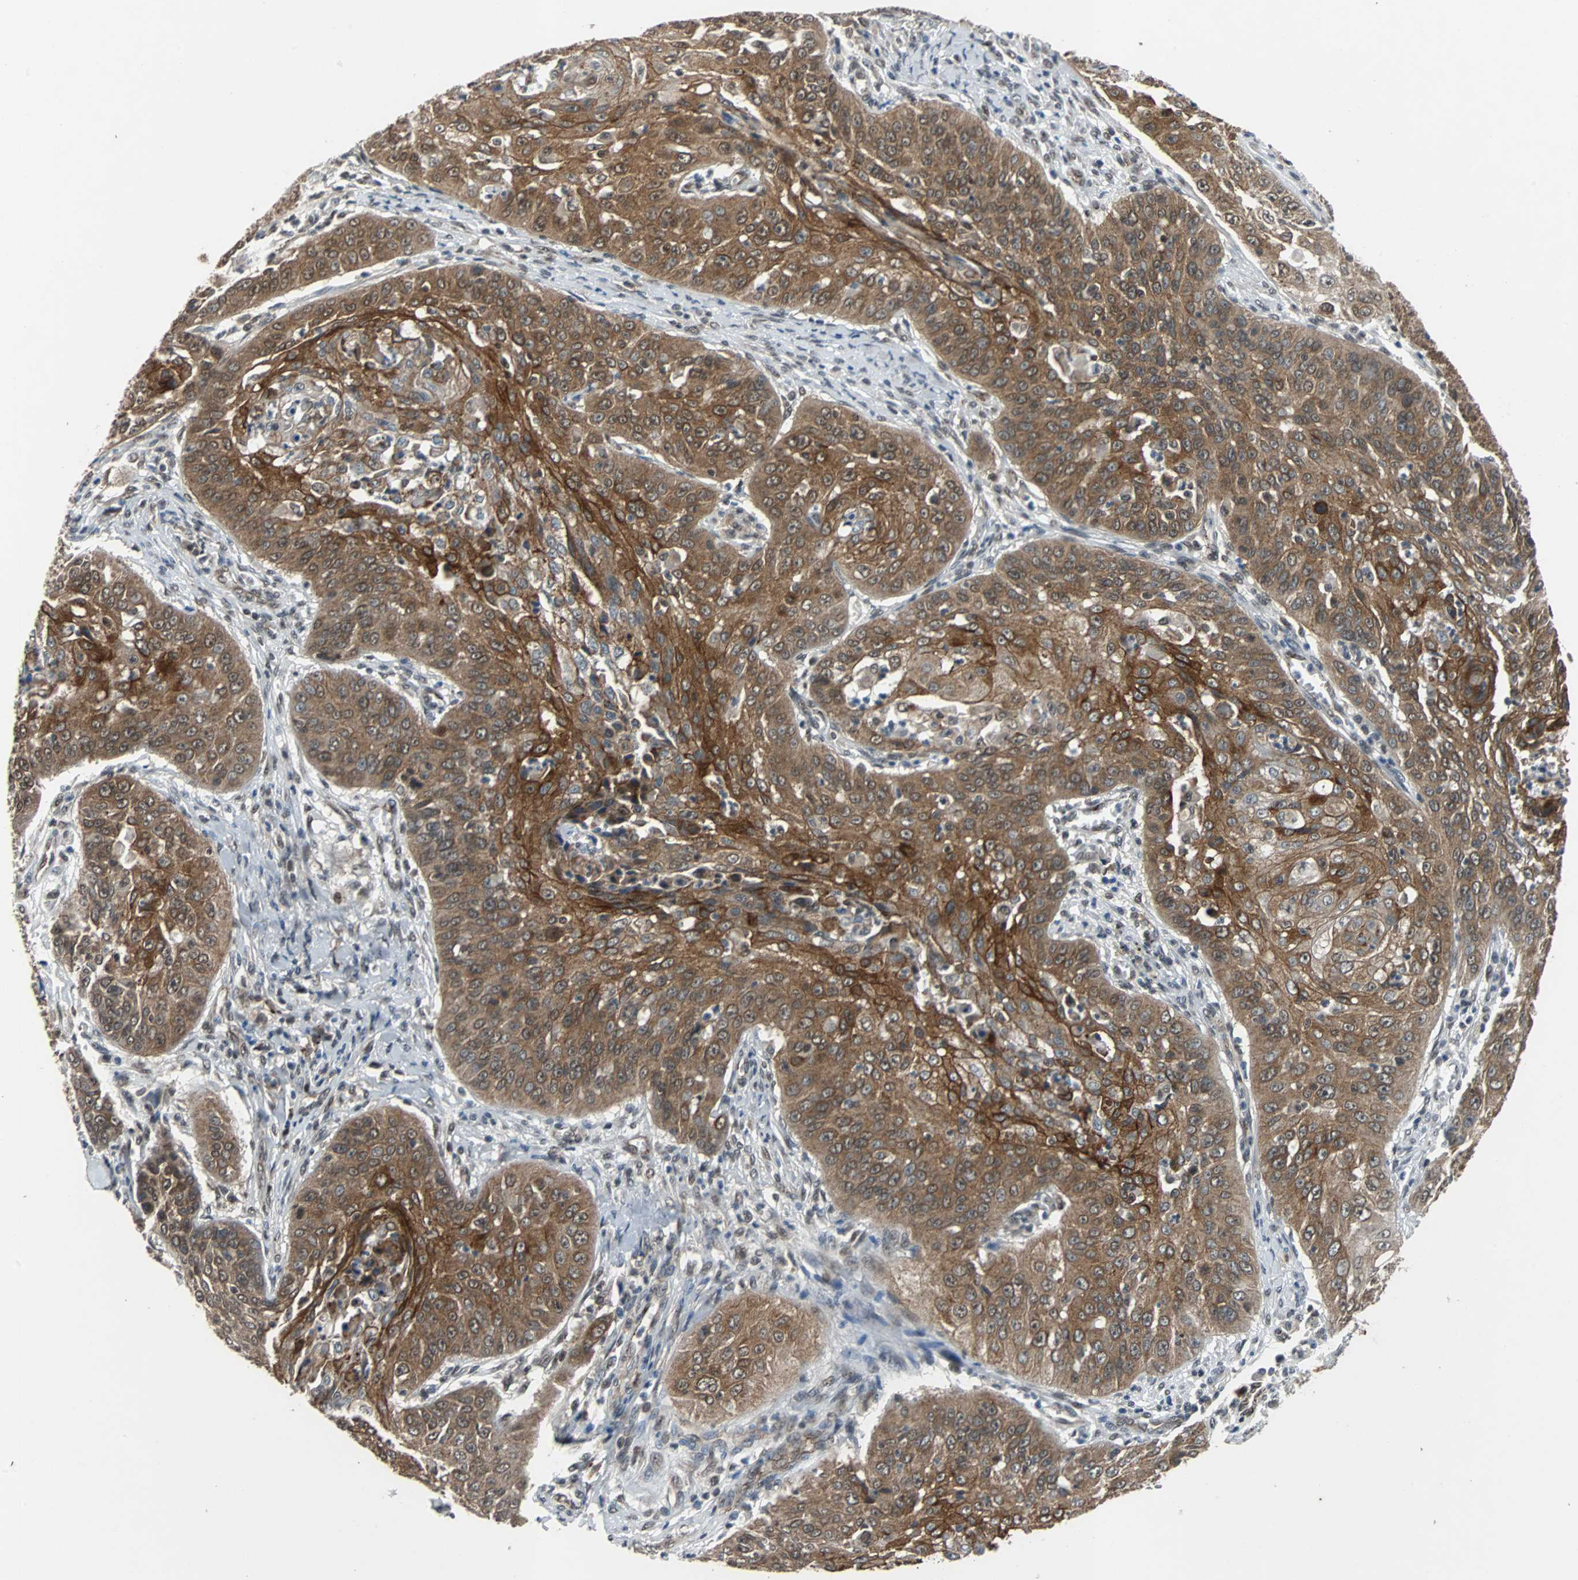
{"staining": {"intensity": "strong", "quantity": ">75%", "location": "cytoplasmic/membranous"}, "tissue": "cervical cancer", "cell_type": "Tumor cells", "image_type": "cancer", "snomed": [{"axis": "morphology", "description": "Squamous cell carcinoma, NOS"}, {"axis": "topography", "description": "Cervix"}], "caption": "Brown immunohistochemical staining in cervical cancer displays strong cytoplasmic/membranous expression in about >75% of tumor cells. The staining was performed using DAB to visualize the protein expression in brown, while the nuclei were stained in blue with hematoxylin (Magnification: 20x).", "gene": "LSR", "patient": {"sex": "female", "age": 64}}